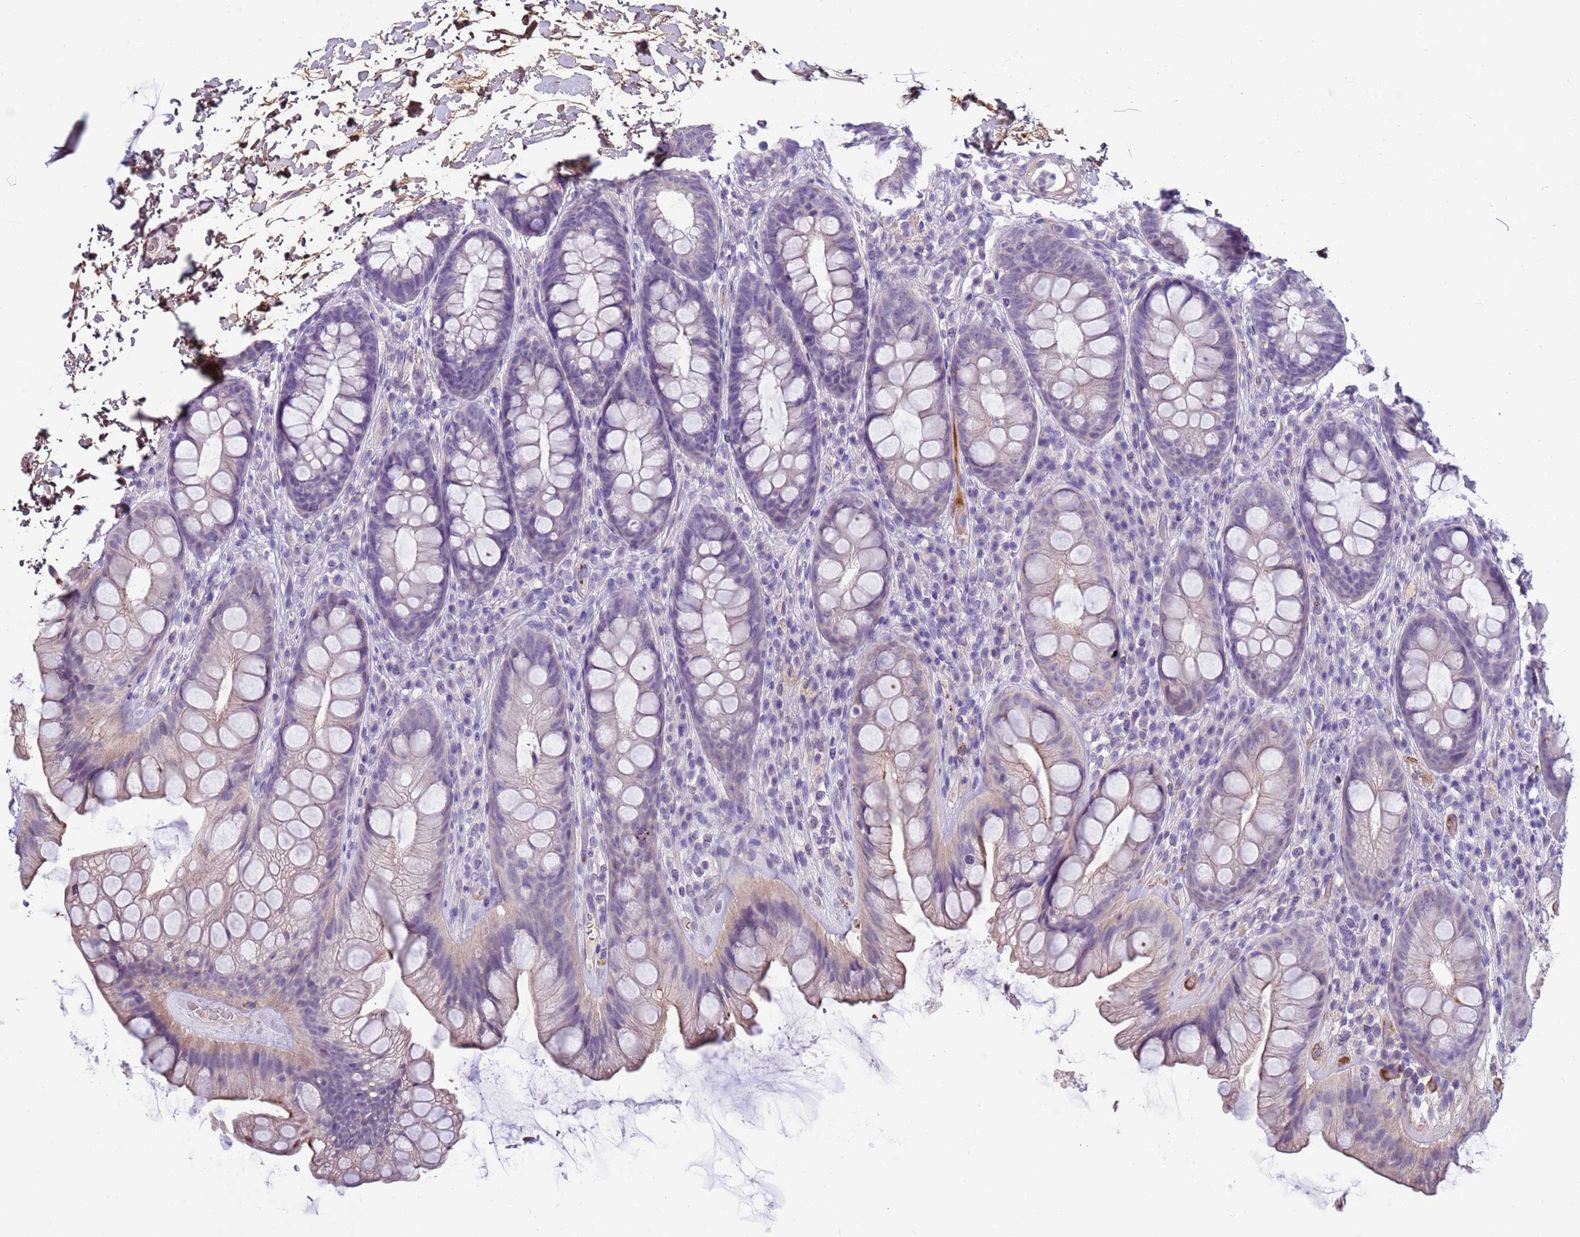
{"staining": {"intensity": "negative", "quantity": "none", "location": "none"}, "tissue": "rectum", "cell_type": "Glandular cells", "image_type": "normal", "snomed": [{"axis": "morphology", "description": "Normal tissue, NOS"}, {"axis": "topography", "description": "Rectum"}], "caption": "An immunohistochemistry histopathology image of benign rectum is shown. There is no staining in glandular cells of rectum.", "gene": "TRIM51G", "patient": {"sex": "male", "age": 74}}